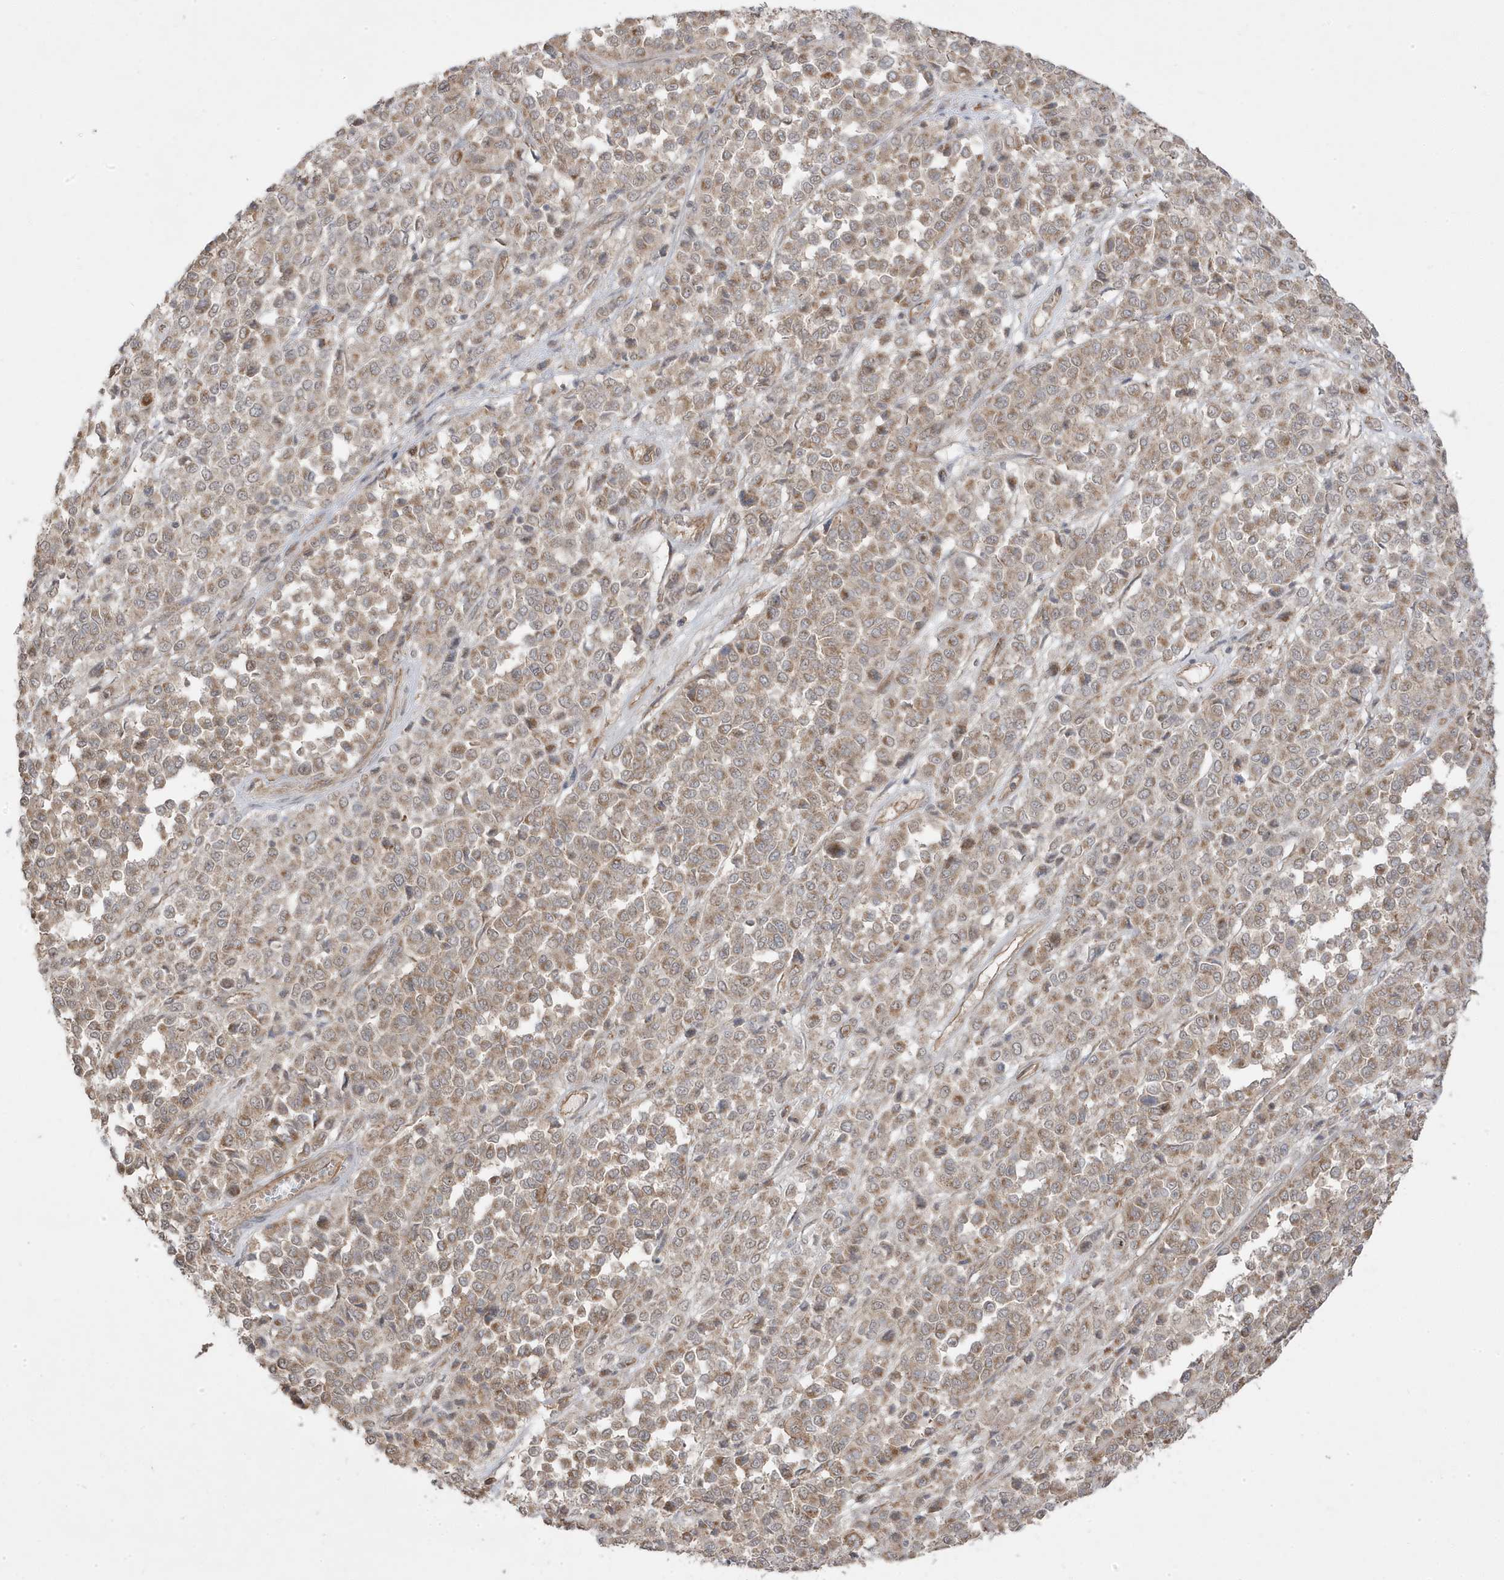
{"staining": {"intensity": "moderate", "quantity": ">75%", "location": "cytoplasmic/membranous"}, "tissue": "melanoma", "cell_type": "Tumor cells", "image_type": "cancer", "snomed": [{"axis": "morphology", "description": "Malignant melanoma, Metastatic site"}, {"axis": "topography", "description": "Pancreas"}], "caption": "Immunohistochemistry (IHC) (DAB) staining of human malignant melanoma (metastatic site) shows moderate cytoplasmic/membranous protein expression in approximately >75% of tumor cells.", "gene": "DNAJC12", "patient": {"sex": "female", "age": 30}}